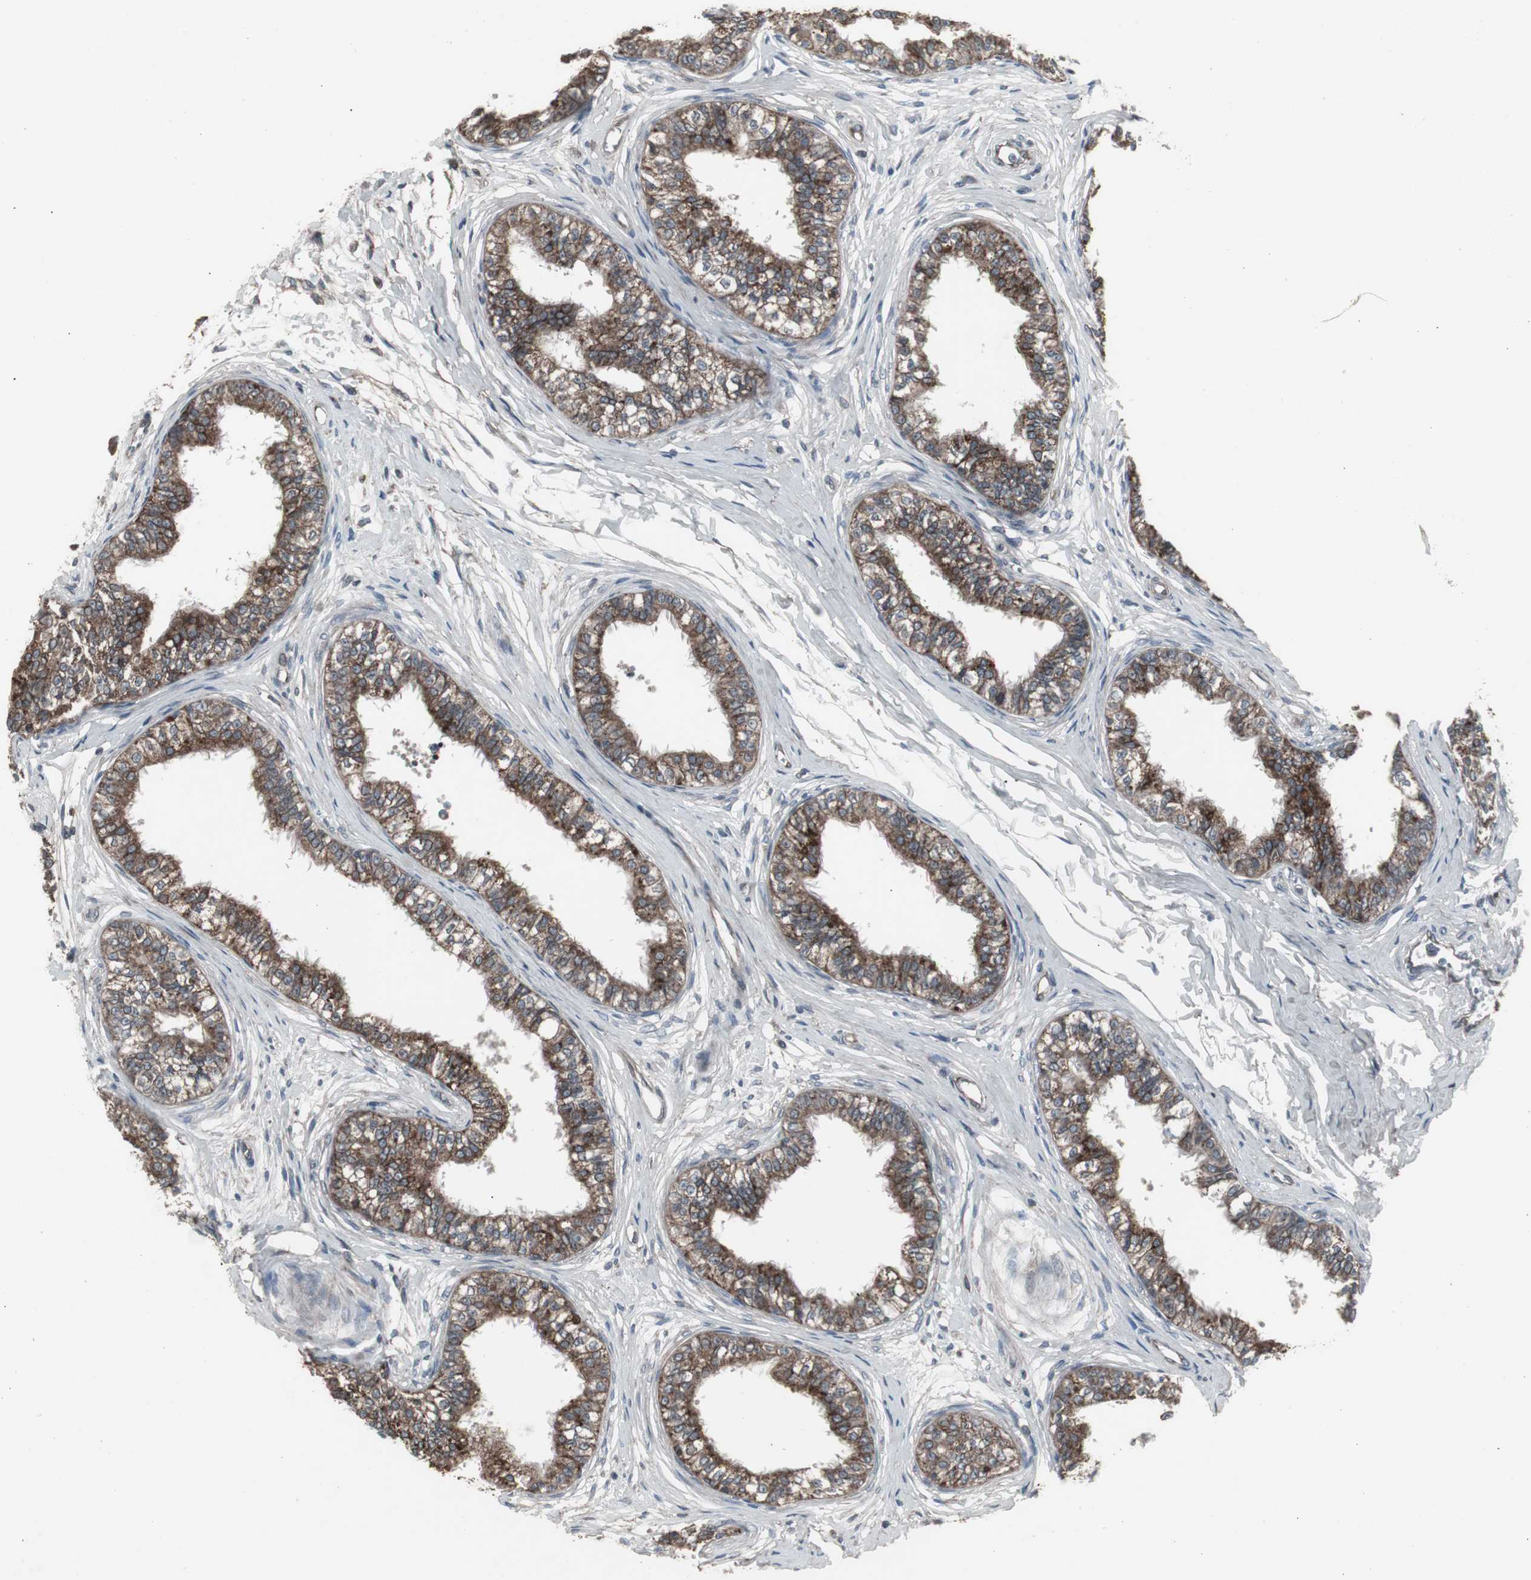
{"staining": {"intensity": "moderate", "quantity": "25%-75%", "location": "cytoplasmic/membranous"}, "tissue": "epididymis", "cell_type": "Glandular cells", "image_type": "normal", "snomed": [{"axis": "morphology", "description": "Normal tissue, NOS"}, {"axis": "morphology", "description": "Adenocarcinoma, metastatic, NOS"}, {"axis": "topography", "description": "Testis"}, {"axis": "topography", "description": "Epididymis"}], "caption": "IHC micrograph of benign human epididymis stained for a protein (brown), which demonstrates medium levels of moderate cytoplasmic/membranous expression in approximately 25%-75% of glandular cells.", "gene": "SSTR2", "patient": {"sex": "male", "age": 26}}